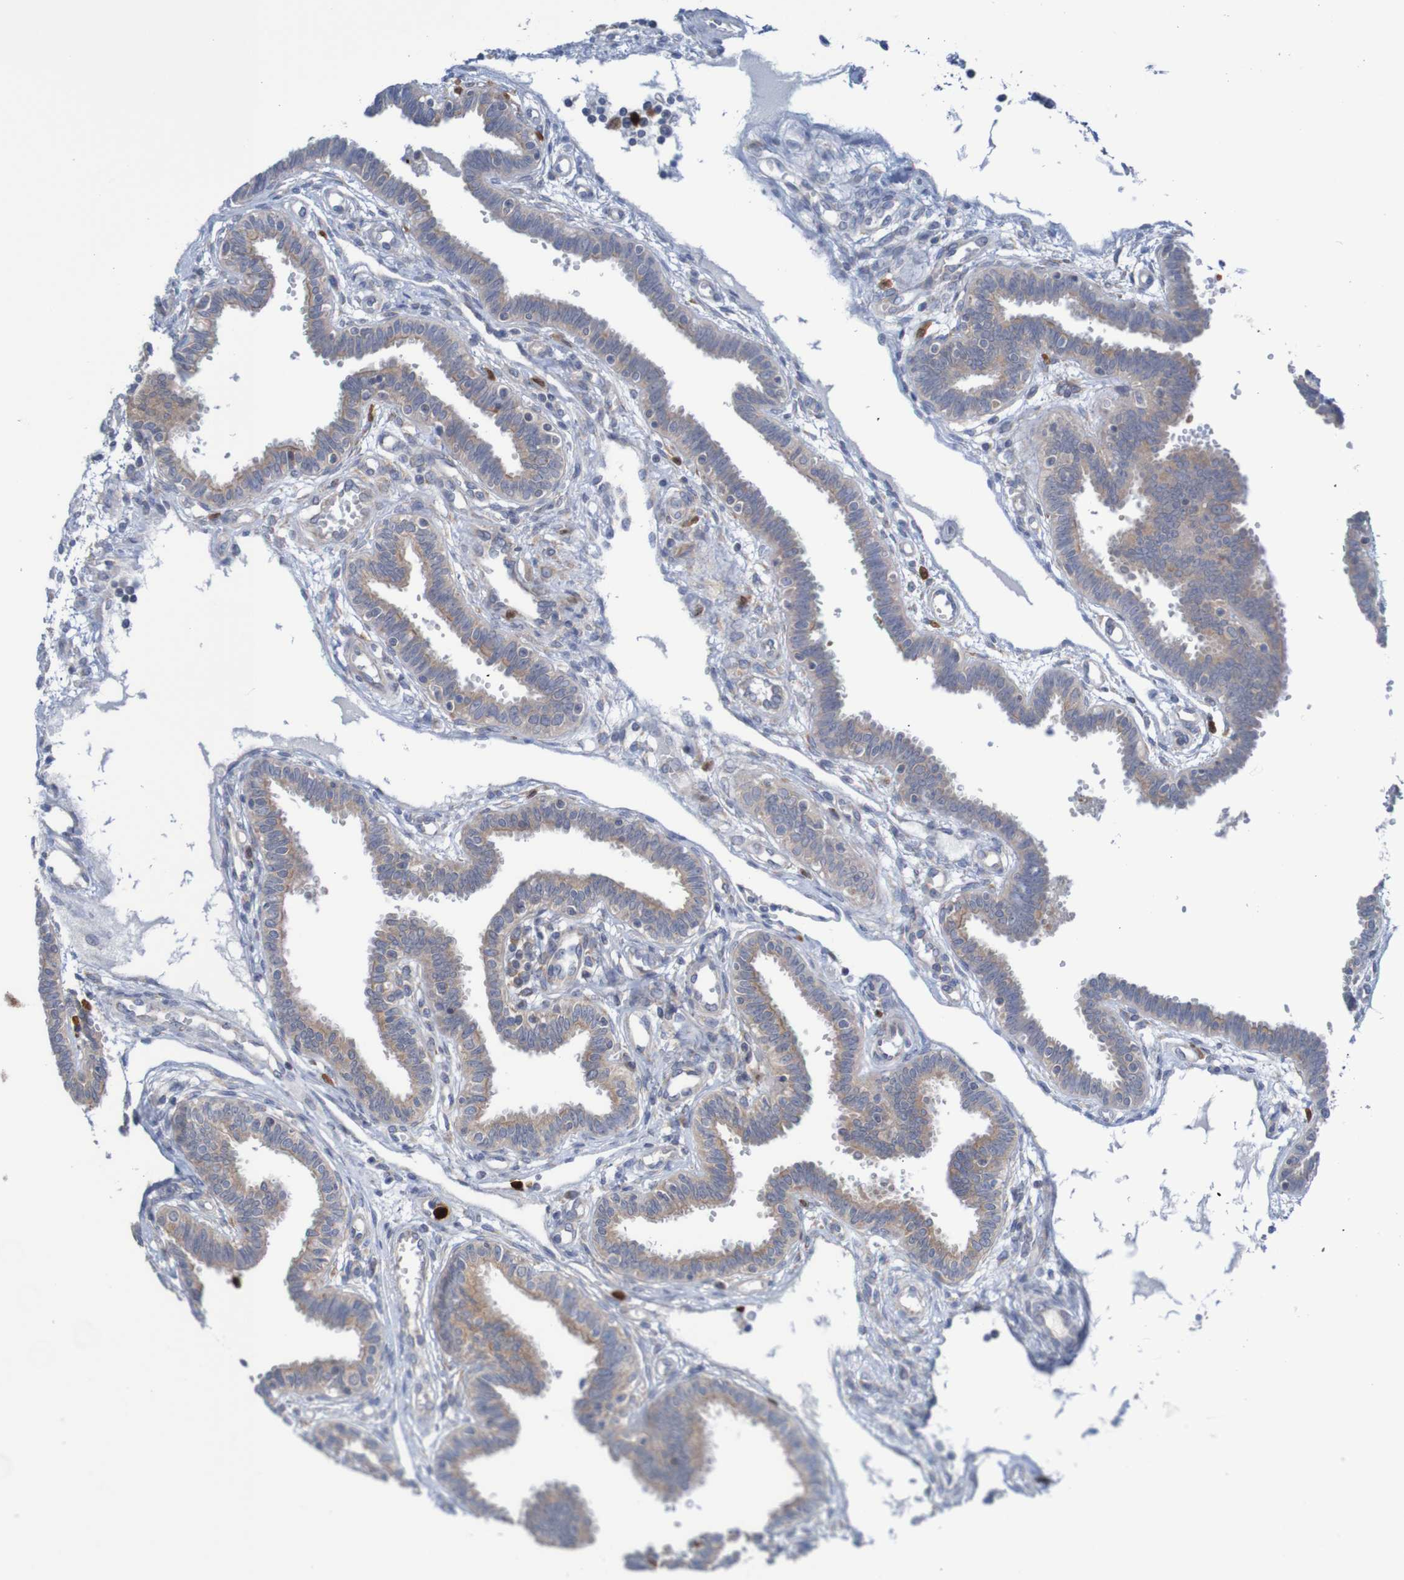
{"staining": {"intensity": "weak", "quantity": ">75%", "location": "cytoplasmic/membranous"}, "tissue": "fallopian tube", "cell_type": "Glandular cells", "image_type": "normal", "snomed": [{"axis": "morphology", "description": "Normal tissue, NOS"}, {"axis": "topography", "description": "Fallopian tube"}], "caption": "Immunohistochemical staining of unremarkable fallopian tube exhibits >75% levels of weak cytoplasmic/membranous protein staining in about >75% of glandular cells. (brown staining indicates protein expression, while blue staining denotes nuclei).", "gene": "PARP4", "patient": {"sex": "female", "age": 32}}